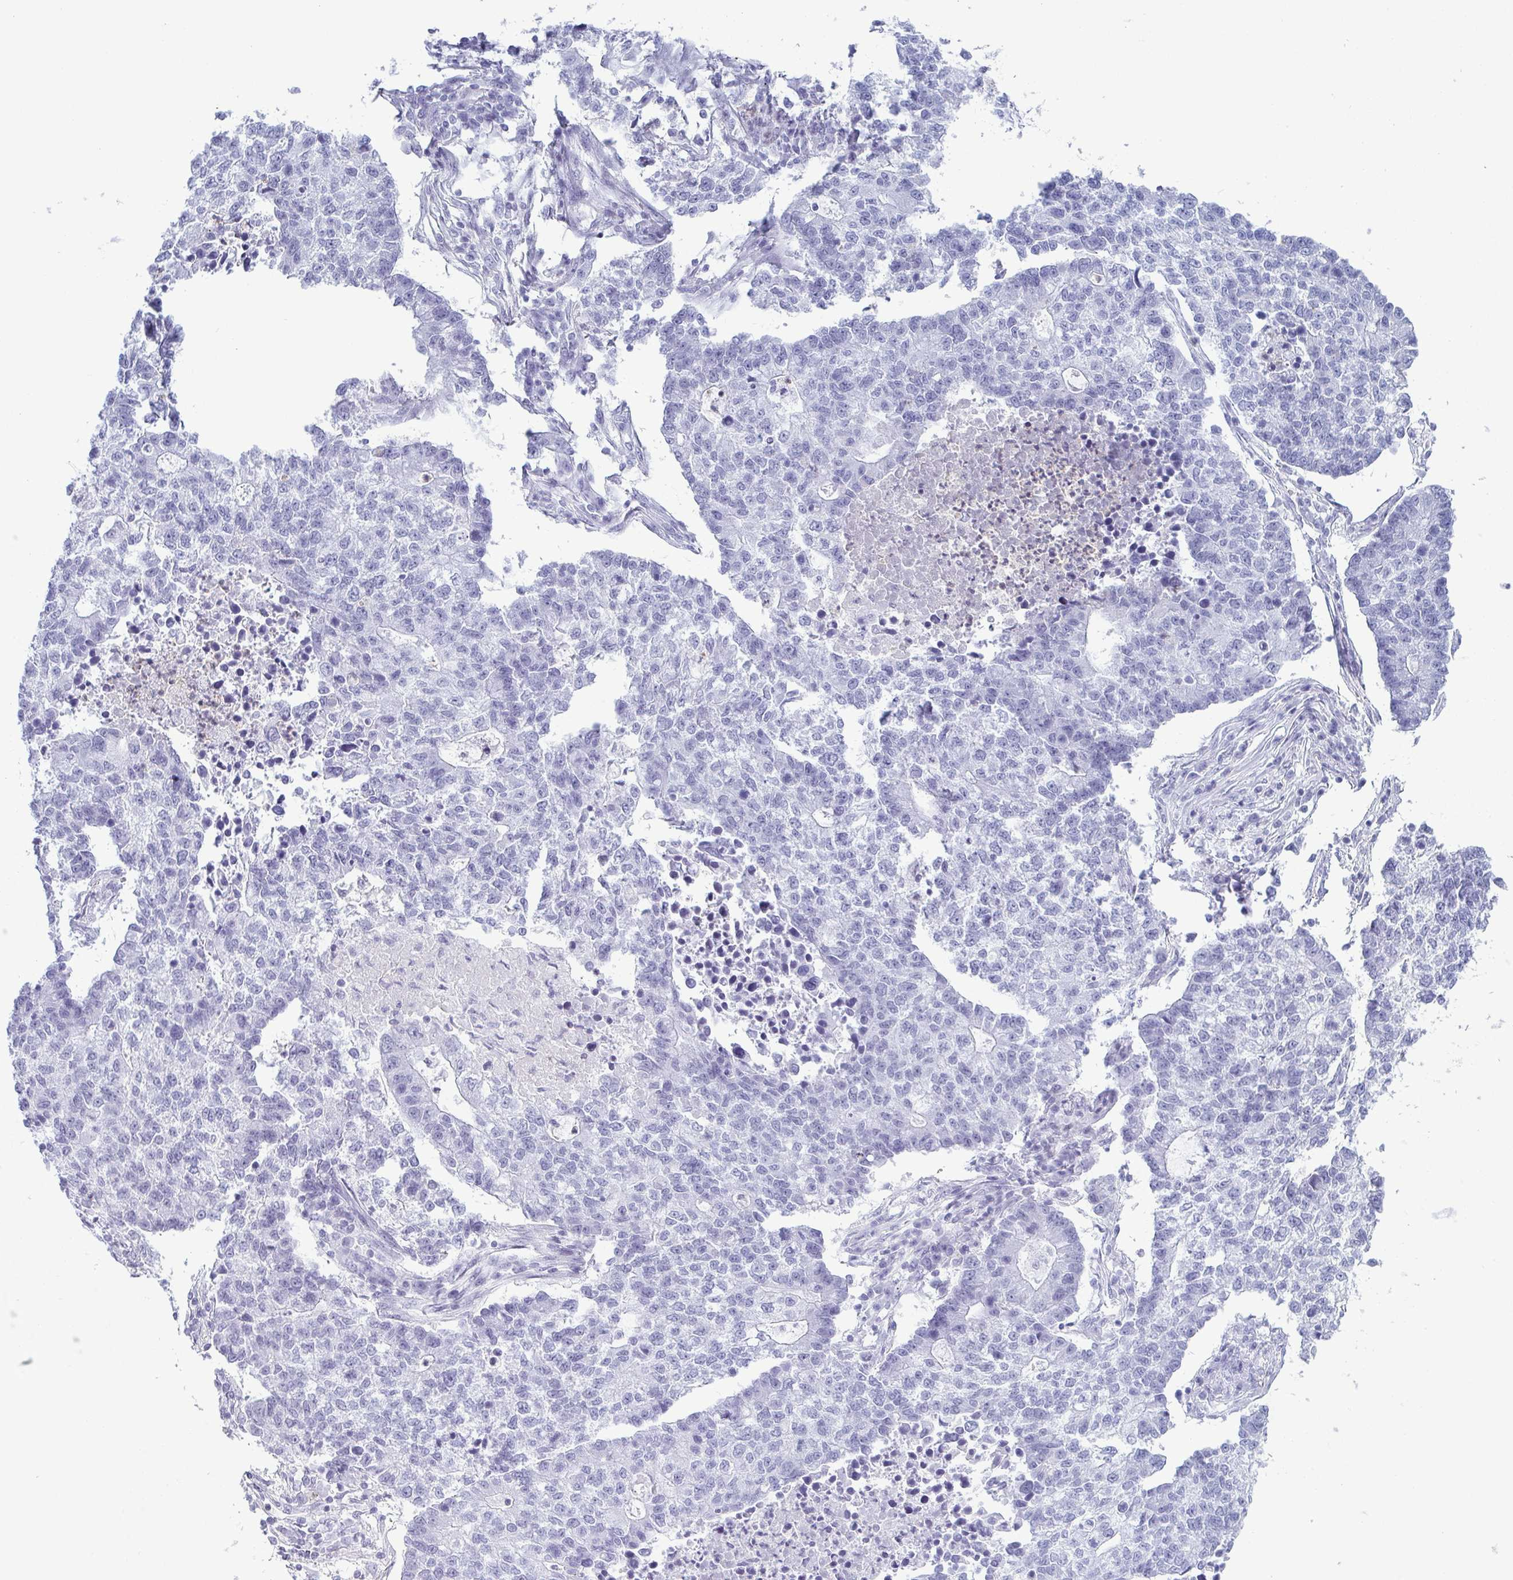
{"staining": {"intensity": "negative", "quantity": "none", "location": "none"}, "tissue": "lung cancer", "cell_type": "Tumor cells", "image_type": "cancer", "snomed": [{"axis": "morphology", "description": "Adenocarcinoma, NOS"}, {"axis": "topography", "description": "Lung"}], "caption": "Micrograph shows no protein positivity in tumor cells of adenocarcinoma (lung) tissue.", "gene": "CDA", "patient": {"sex": "male", "age": 57}}